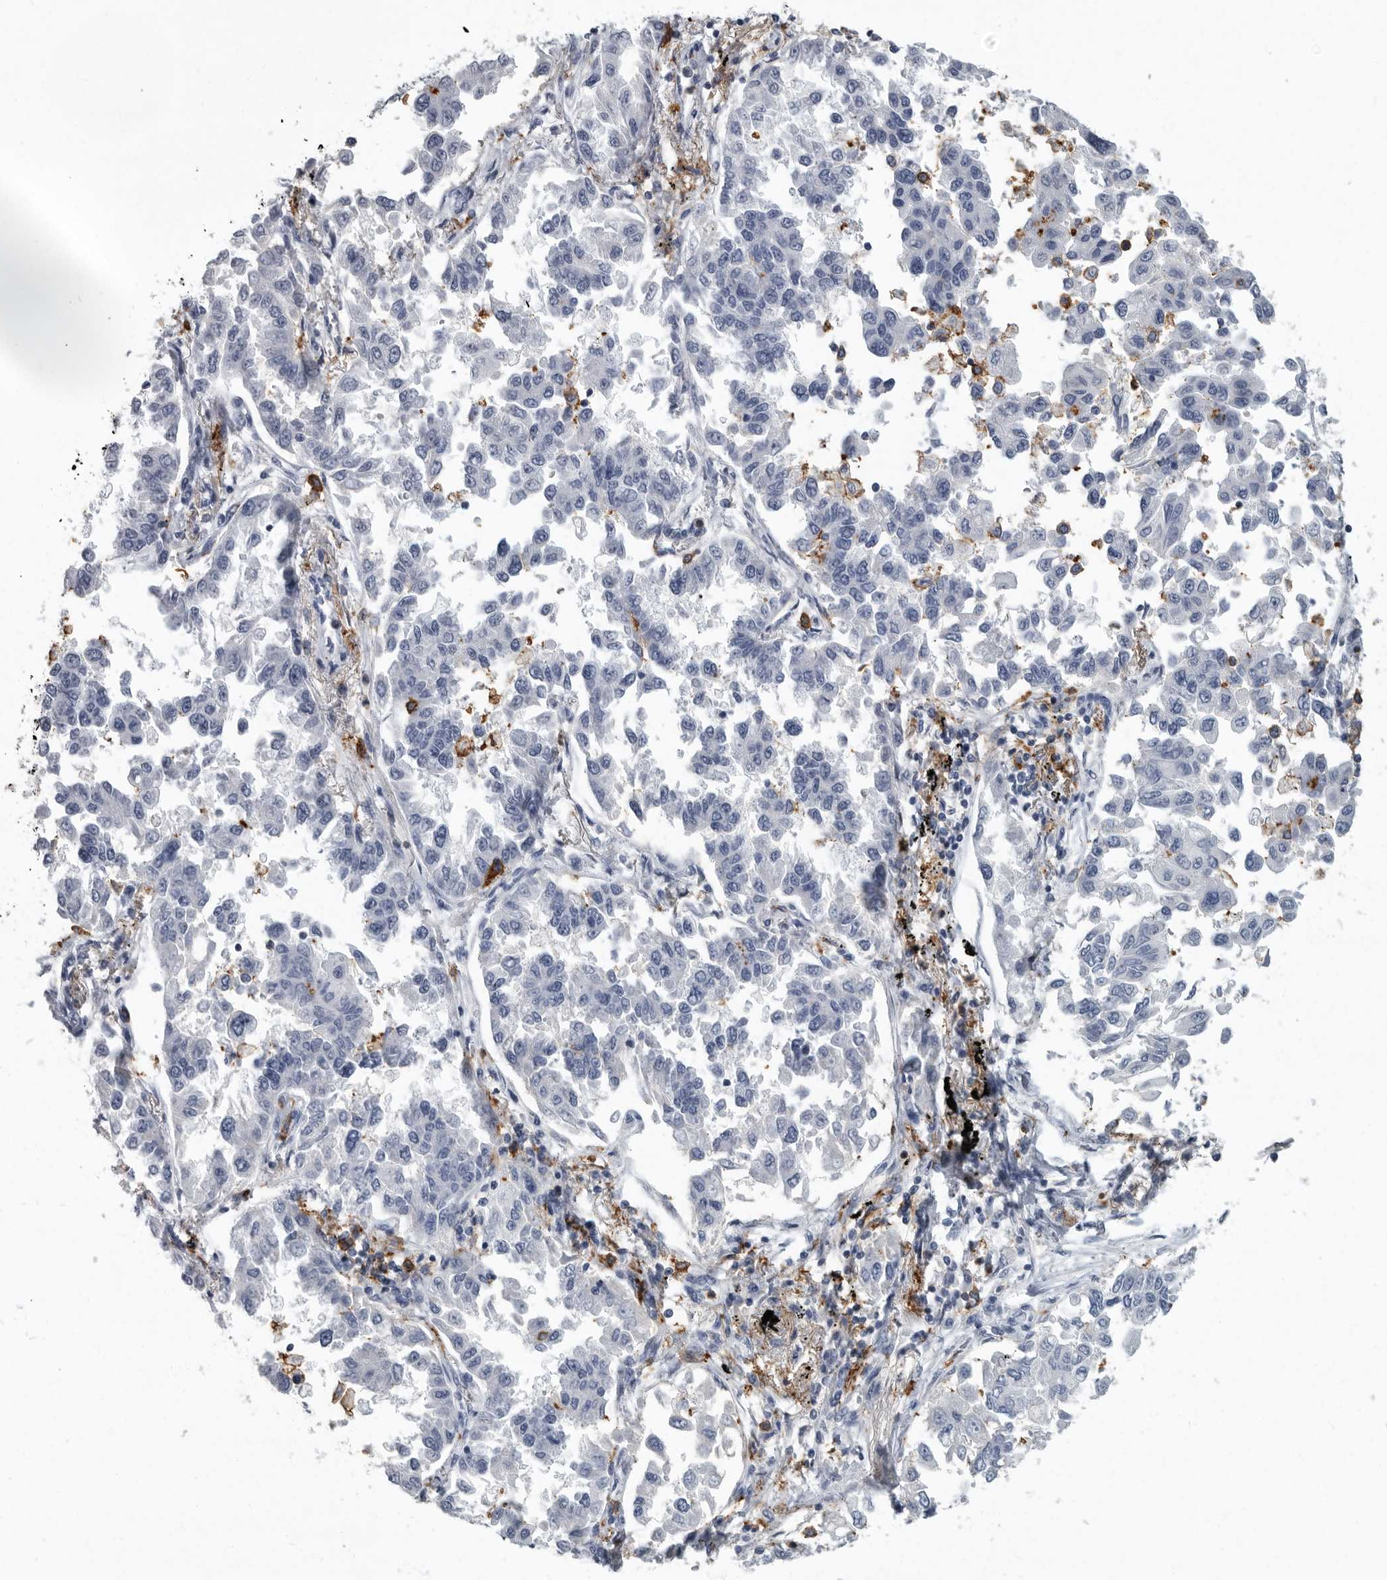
{"staining": {"intensity": "negative", "quantity": "none", "location": "none"}, "tissue": "lung cancer", "cell_type": "Tumor cells", "image_type": "cancer", "snomed": [{"axis": "morphology", "description": "Adenocarcinoma, NOS"}, {"axis": "topography", "description": "Lung"}], "caption": "Protein analysis of lung cancer displays no significant positivity in tumor cells.", "gene": "FCER1G", "patient": {"sex": "female", "age": 67}}